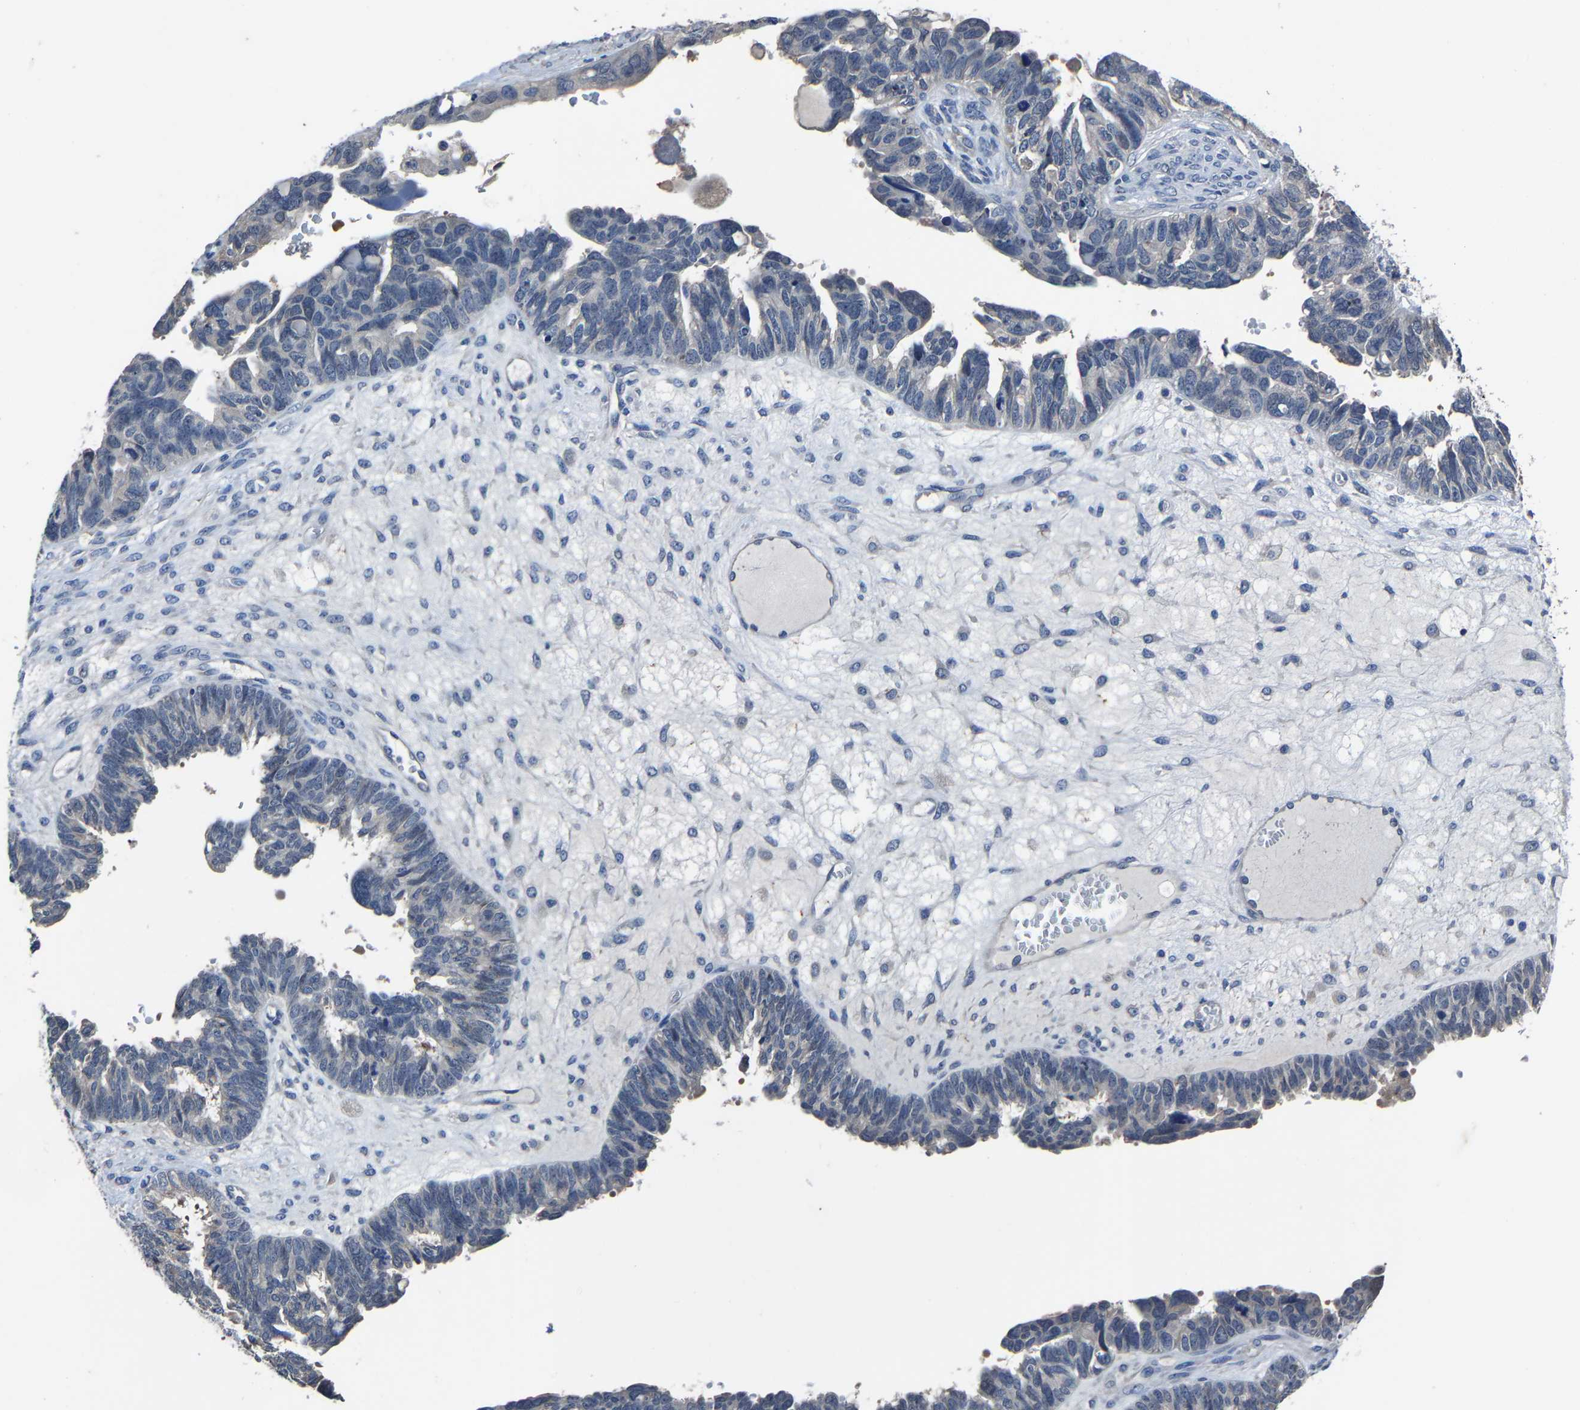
{"staining": {"intensity": "negative", "quantity": "none", "location": "none"}, "tissue": "ovarian cancer", "cell_type": "Tumor cells", "image_type": "cancer", "snomed": [{"axis": "morphology", "description": "Cystadenocarcinoma, serous, NOS"}, {"axis": "topography", "description": "Ovary"}], "caption": "An IHC image of ovarian cancer is shown. There is no staining in tumor cells of ovarian cancer. (Brightfield microscopy of DAB immunohistochemistry at high magnification).", "gene": "STRBP", "patient": {"sex": "female", "age": 79}}